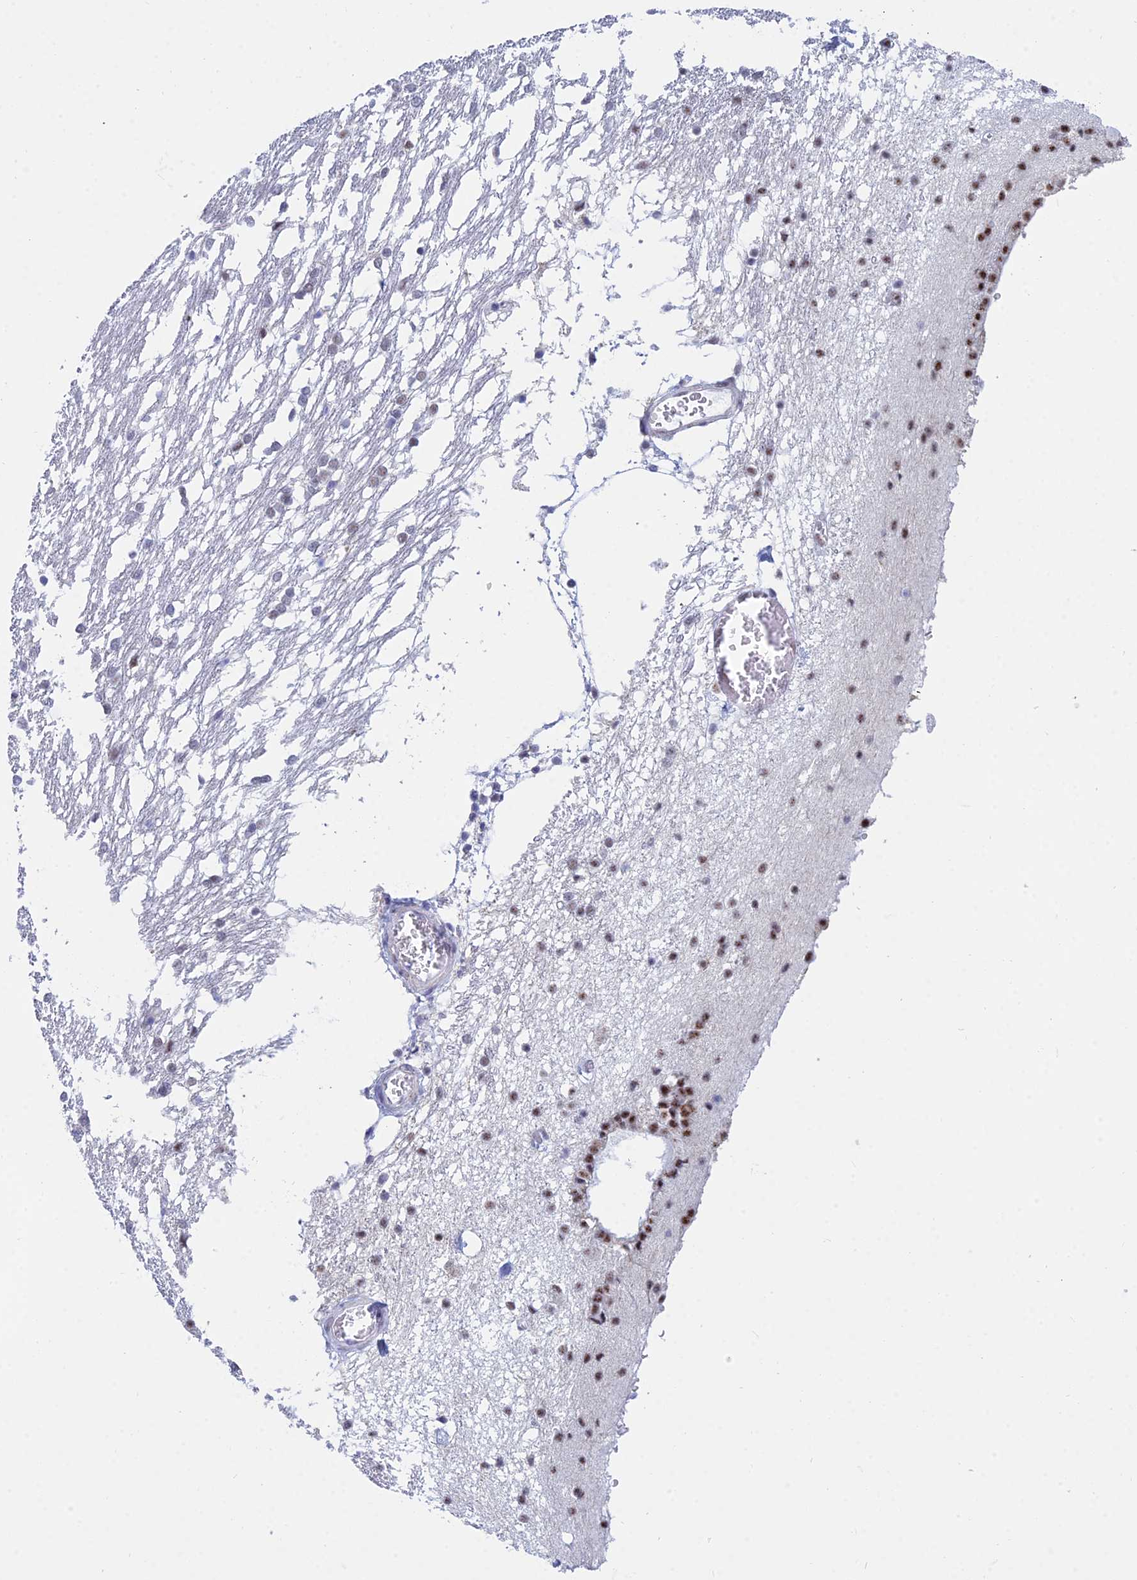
{"staining": {"intensity": "moderate", "quantity": "<25%", "location": "nuclear"}, "tissue": "caudate", "cell_type": "Glial cells", "image_type": "normal", "snomed": [{"axis": "morphology", "description": "Normal tissue, NOS"}, {"axis": "topography", "description": "Lateral ventricle wall"}], "caption": "The histopathology image shows a brown stain indicating the presence of a protein in the nuclear of glial cells in caudate.", "gene": "KLF14", "patient": {"sex": "female", "age": 19}}